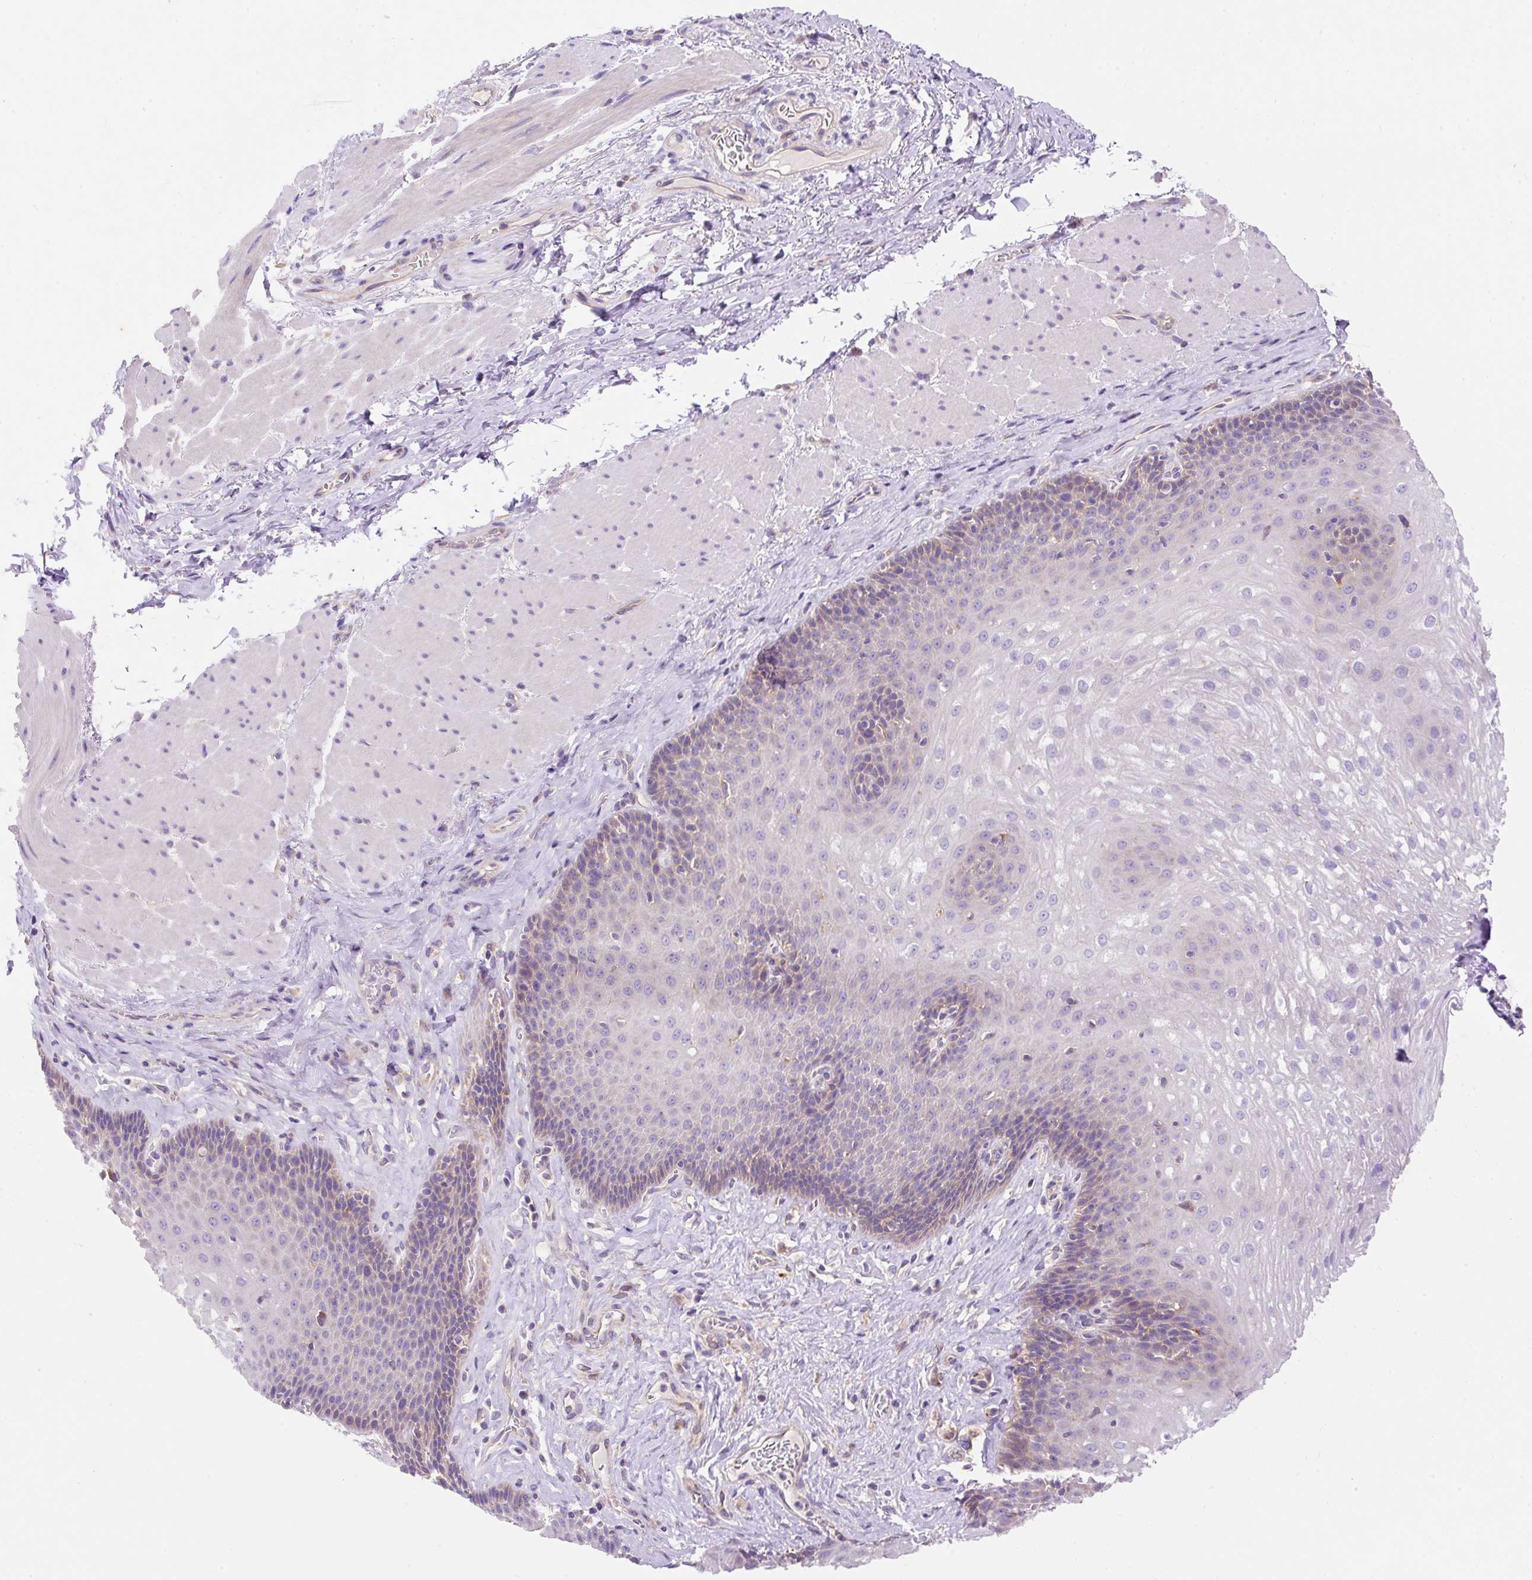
{"staining": {"intensity": "weak", "quantity": "<25%", "location": "cytoplasmic/membranous"}, "tissue": "esophagus", "cell_type": "Squamous epithelial cells", "image_type": "normal", "snomed": [{"axis": "morphology", "description": "Normal tissue, NOS"}, {"axis": "topography", "description": "Esophagus"}], "caption": "Squamous epithelial cells are negative for brown protein staining in normal esophagus. (DAB (3,3'-diaminobenzidine) immunohistochemistry visualized using brightfield microscopy, high magnification).", "gene": "OR4K15", "patient": {"sex": "female", "age": 66}}